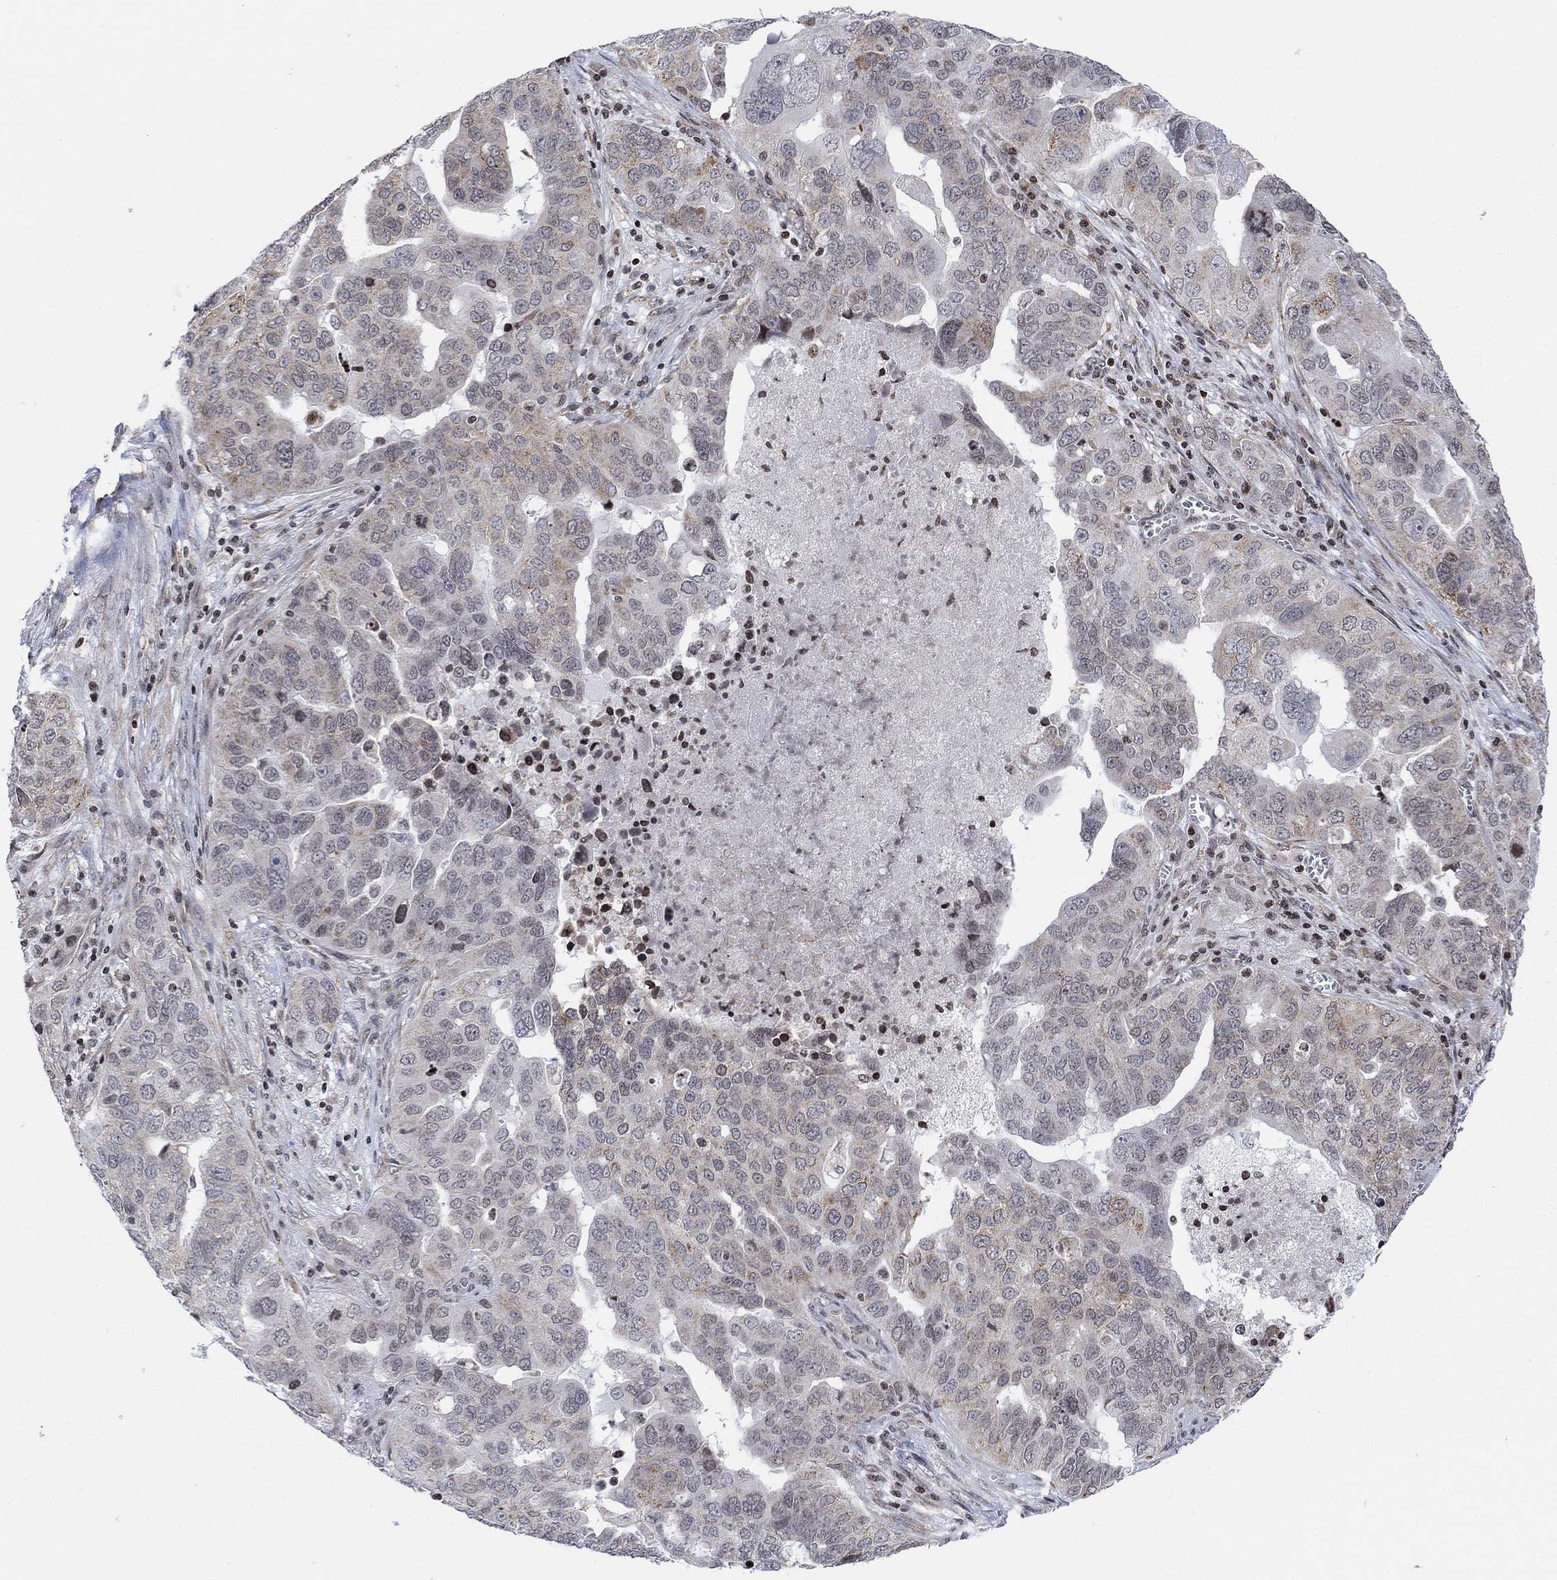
{"staining": {"intensity": "moderate", "quantity": "<25%", "location": "cytoplasmic/membranous"}, "tissue": "ovarian cancer", "cell_type": "Tumor cells", "image_type": "cancer", "snomed": [{"axis": "morphology", "description": "Carcinoma, endometroid"}, {"axis": "topography", "description": "Soft tissue"}, {"axis": "topography", "description": "Ovary"}], "caption": "Protein staining displays moderate cytoplasmic/membranous staining in approximately <25% of tumor cells in ovarian cancer (endometroid carcinoma).", "gene": "ABHD14A", "patient": {"sex": "female", "age": 52}}